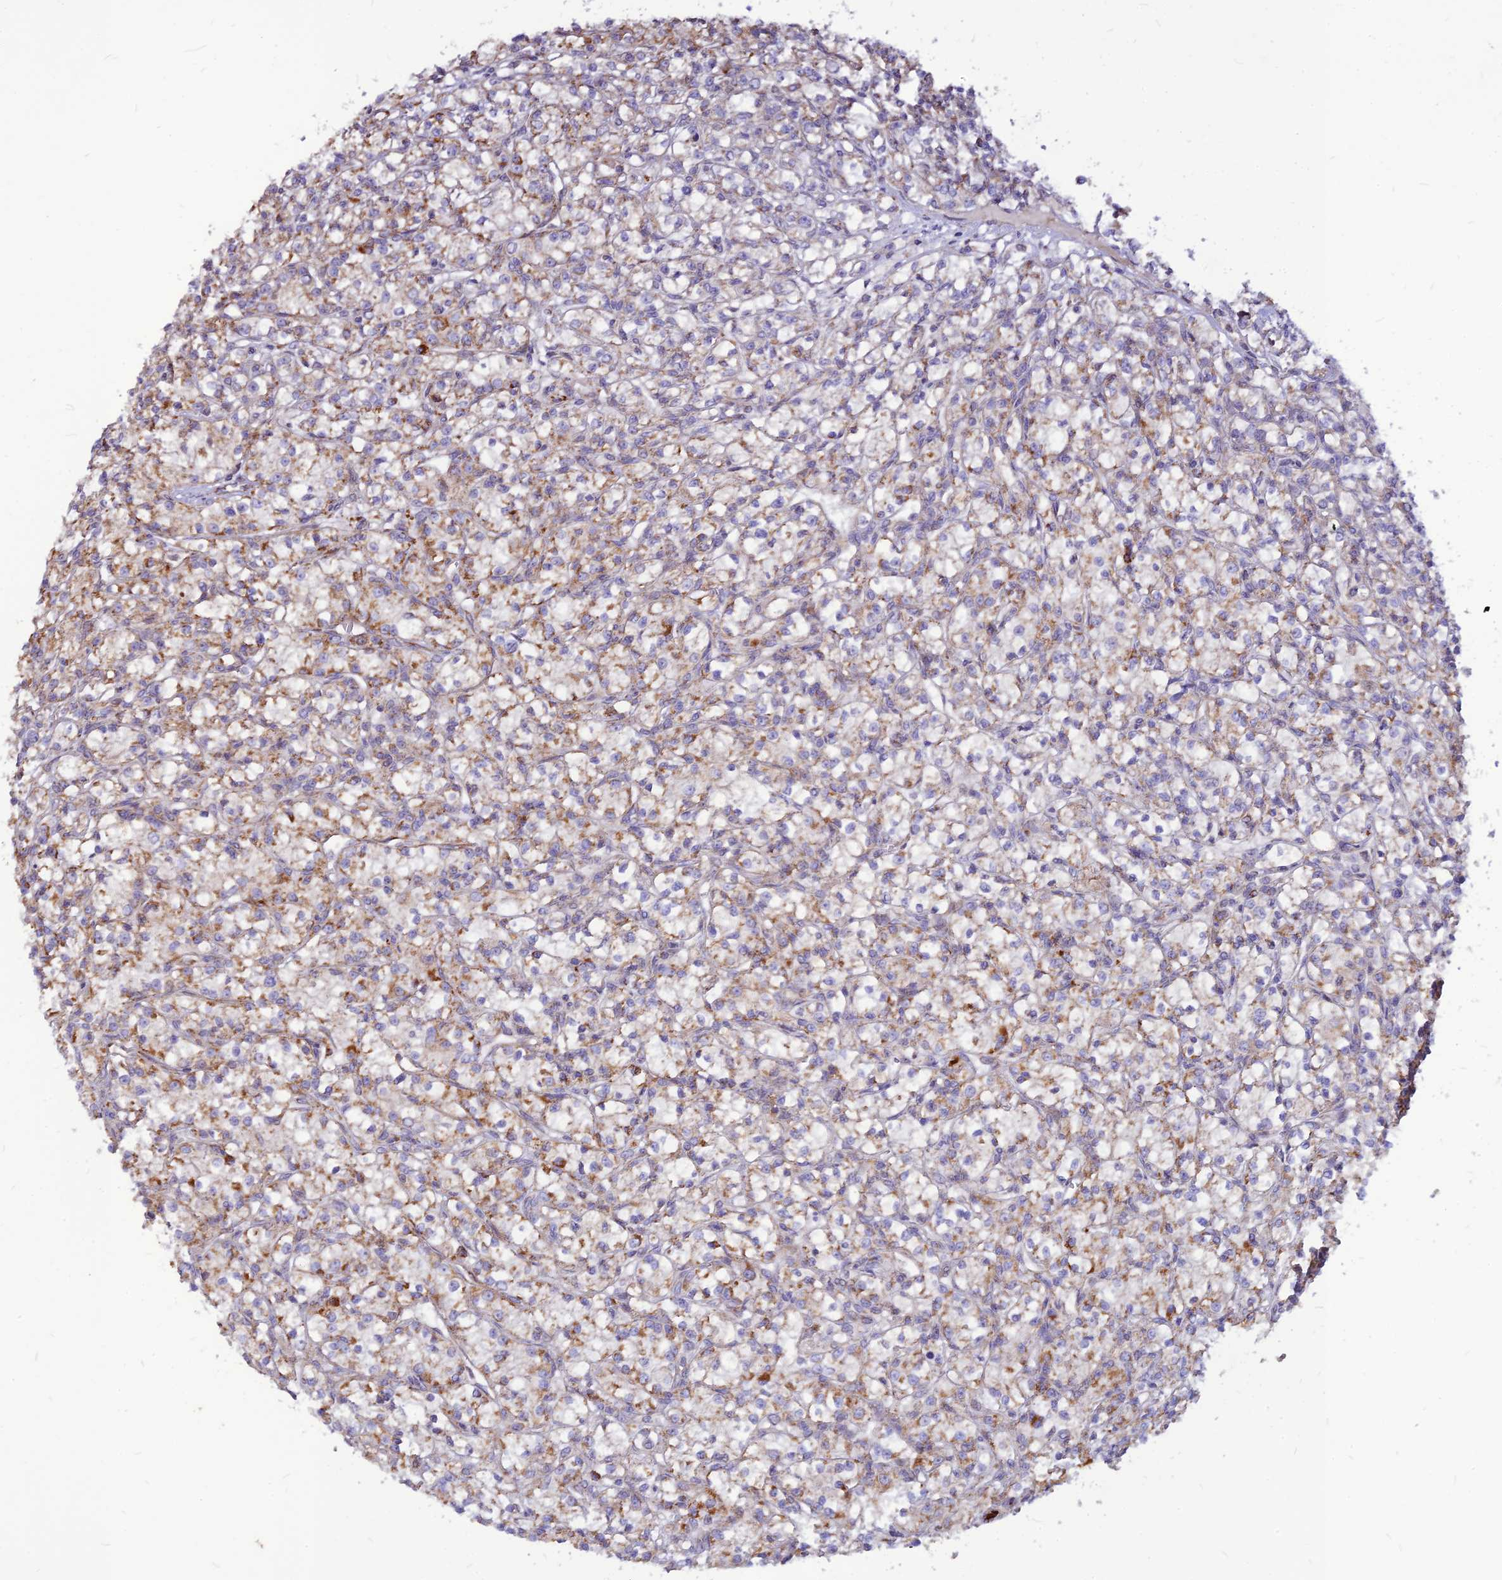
{"staining": {"intensity": "moderate", "quantity": "25%-75%", "location": "cytoplasmic/membranous"}, "tissue": "renal cancer", "cell_type": "Tumor cells", "image_type": "cancer", "snomed": [{"axis": "morphology", "description": "Adenocarcinoma, NOS"}, {"axis": "topography", "description": "Kidney"}], "caption": "Protein analysis of renal cancer tissue exhibits moderate cytoplasmic/membranous expression in approximately 25%-75% of tumor cells.", "gene": "ECI1", "patient": {"sex": "female", "age": 59}}